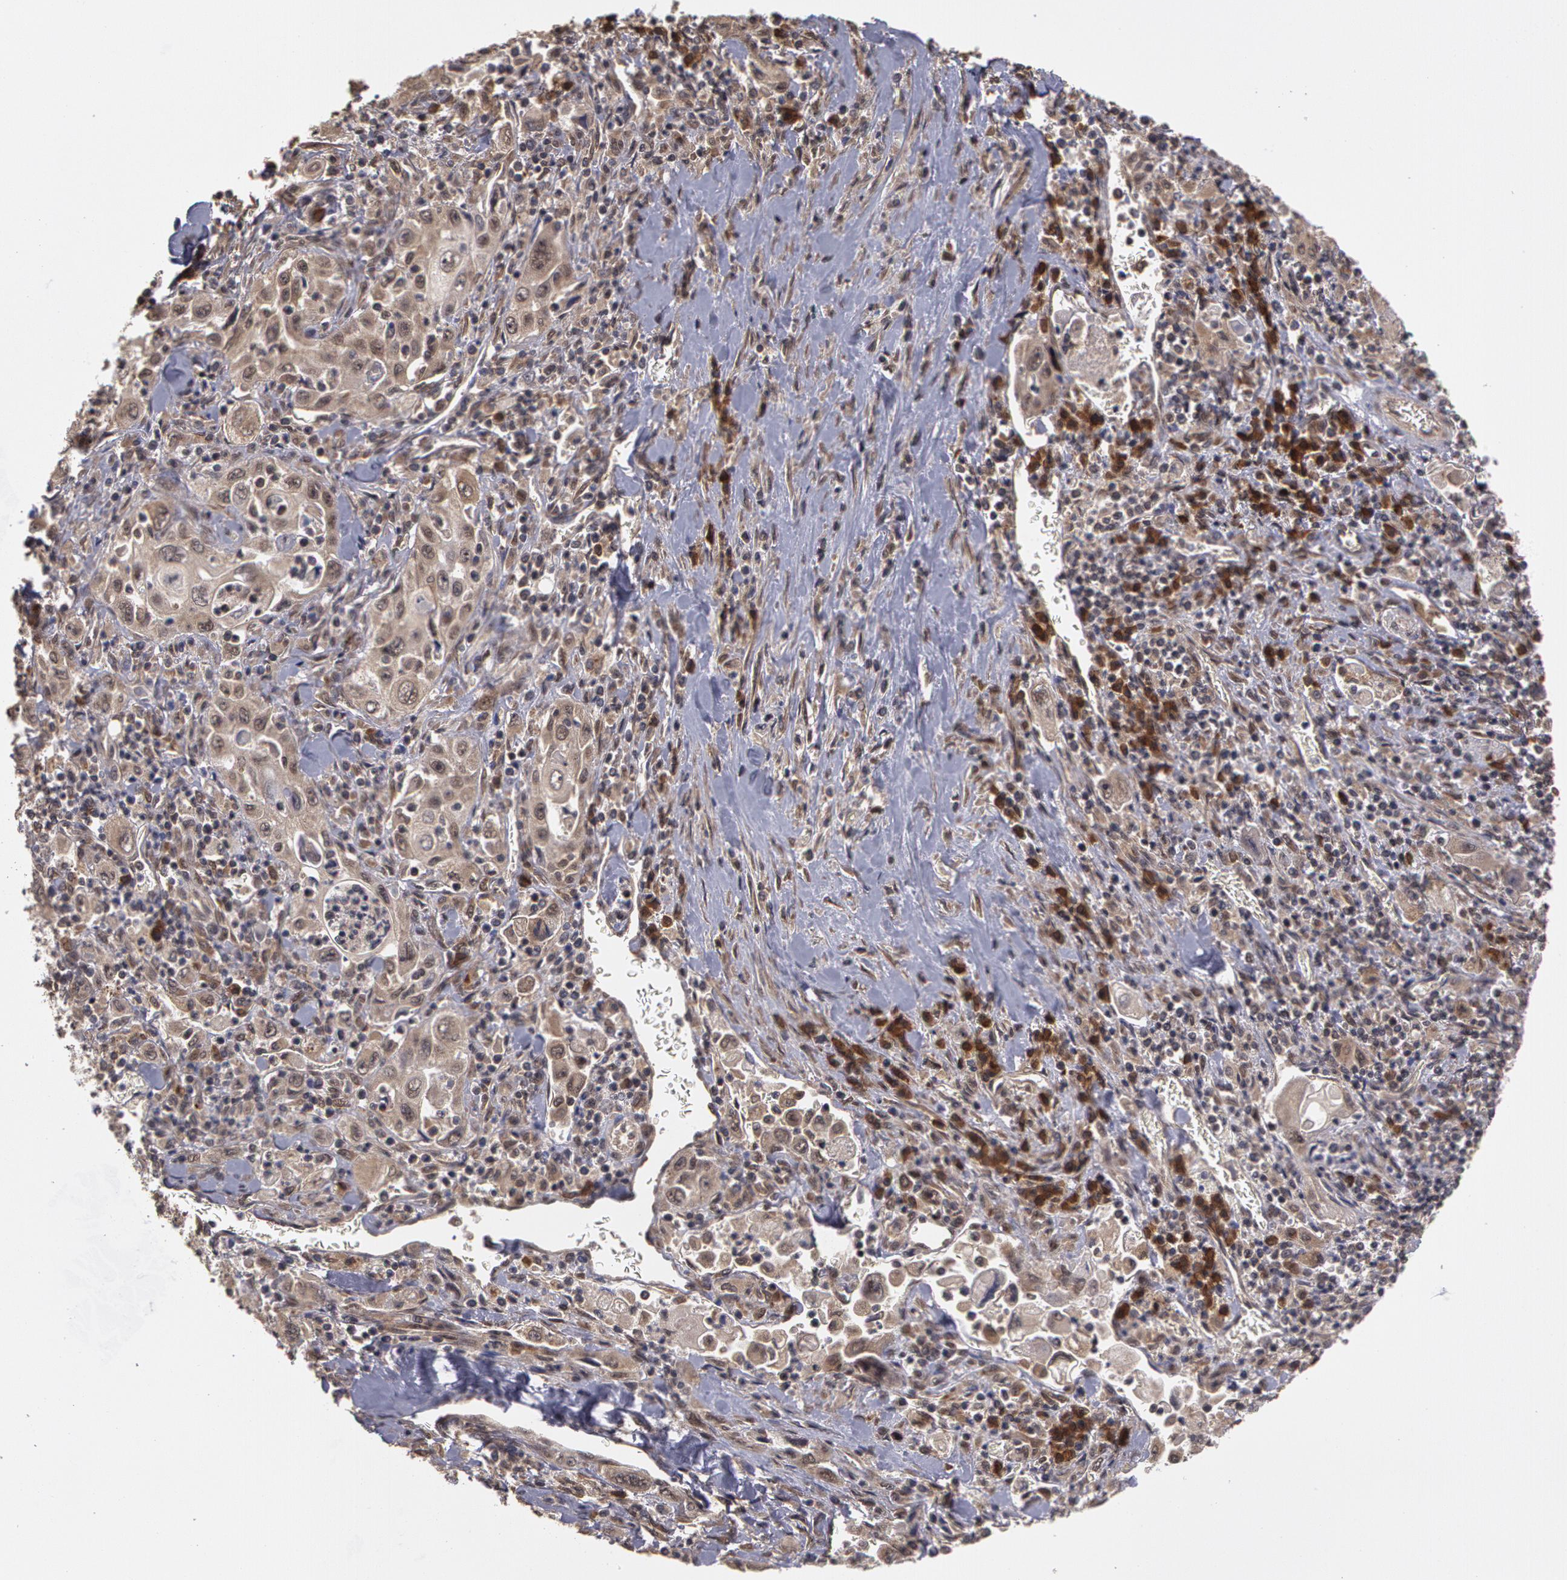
{"staining": {"intensity": "weak", "quantity": ">75%", "location": "cytoplasmic/membranous"}, "tissue": "pancreatic cancer", "cell_type": "Tumor cells", "image_type": "cancer", "snomed": [{"axis": "morphology", "description": "Adenocarcinoma, NOS"}, {"axis": "topography", "description": "Pancreas"}], "caption": "A brown stain highlights weak cytoplasmic/membranous expression of a protein in human pancreatic cancer (adenocarcinoma) tumor cells.", "gene": "GLIS1", "patient": {"sex": "male", "age": 70}}